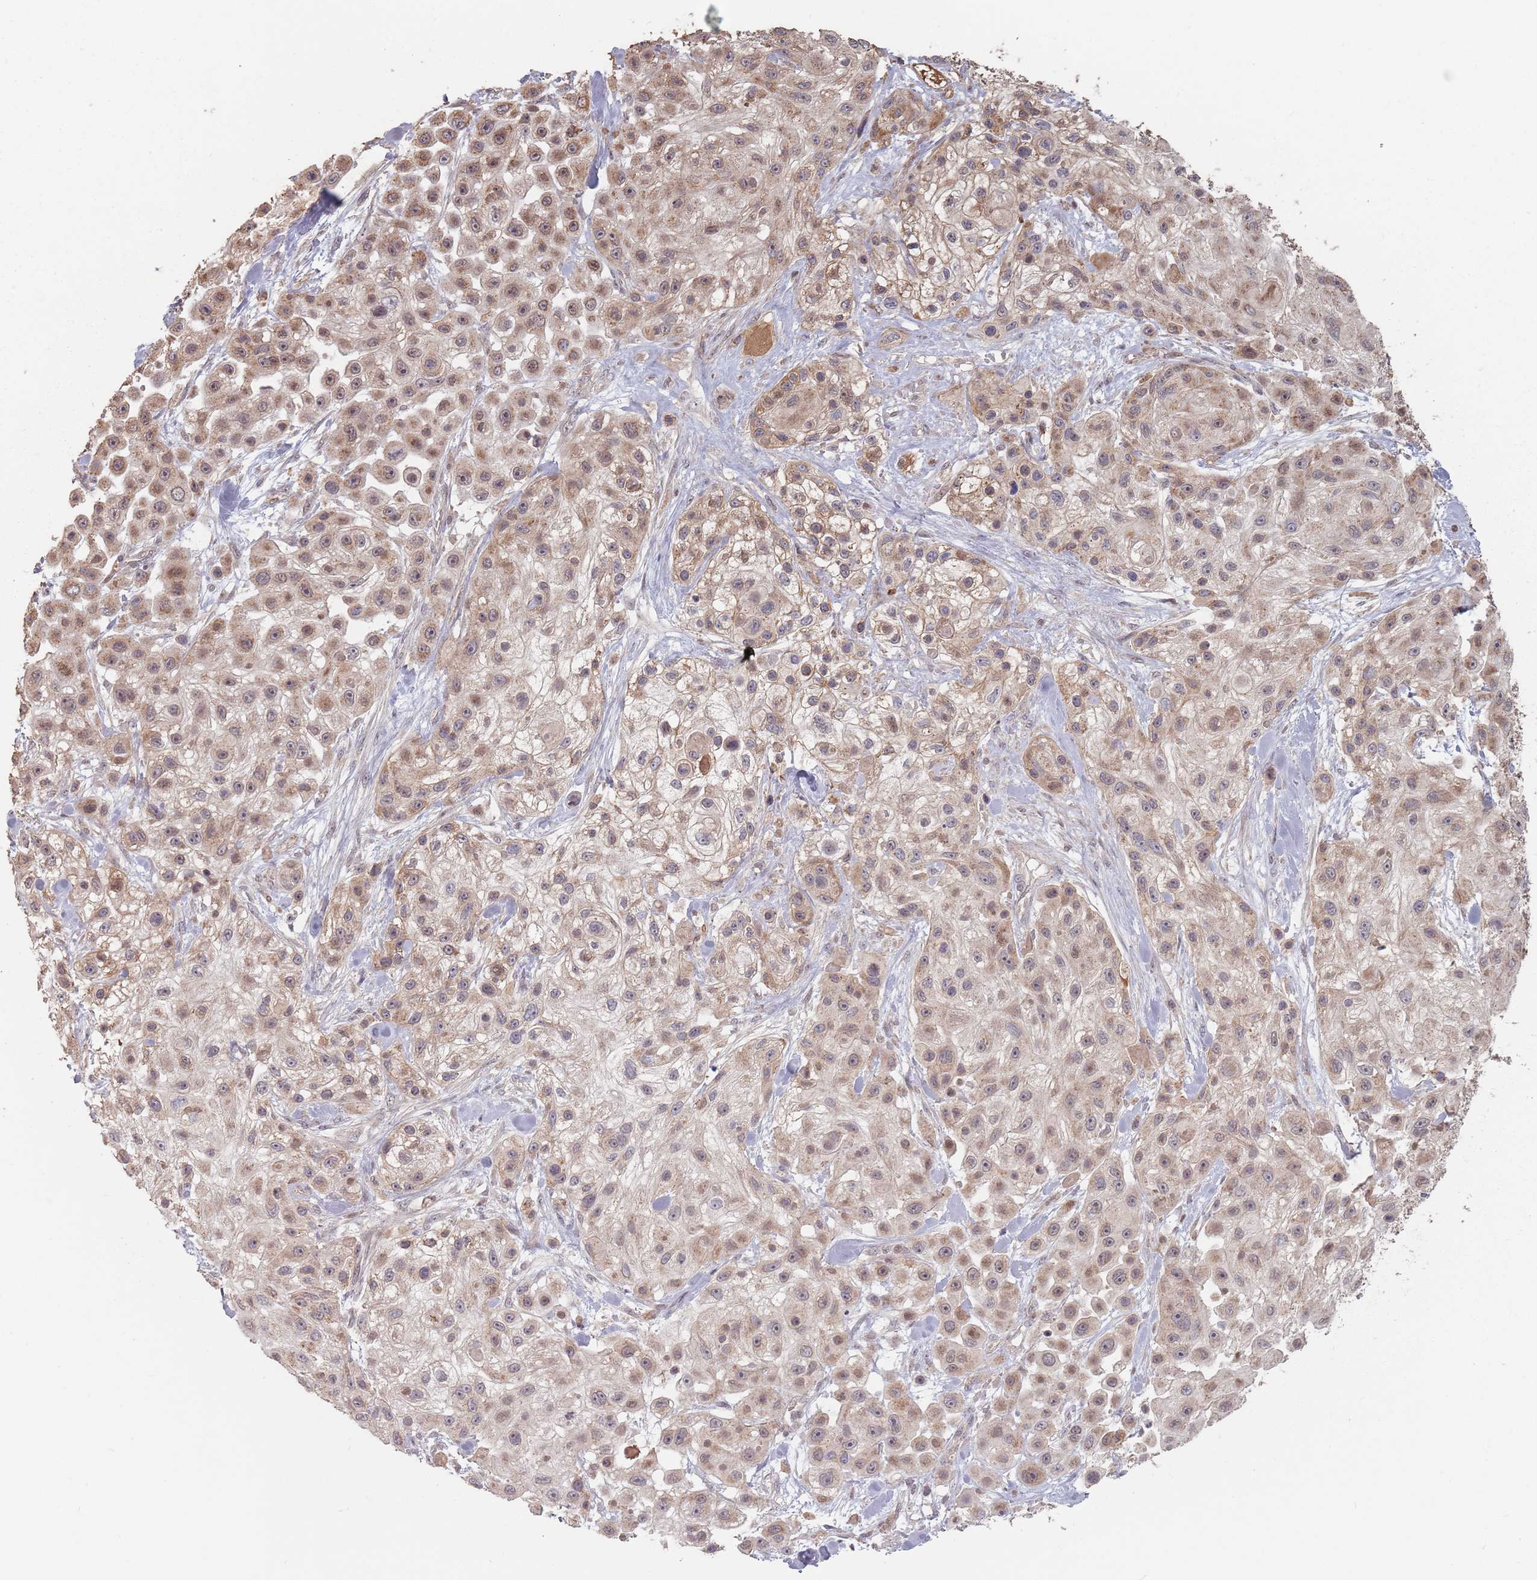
{"staining": {"intensity": "moderate", "quantity": ">75%", "location": "cytoplasmic/membranous,nuclear"}, "tissue": "skin cancer", "cell_type": "Tumor cells", "image_type": "cancer", "snomed": [{"axis": "morphology", "description": "Squamous cell carcinoma, NOS"}, {"axis": "topography", "description": "Skin"}], "caption": "IHC image of squamous cell carcinoma (skin) stained for a protein (brown), which reveals medium levels of moderate cytoplasmic/membranous and nuclear positivity in approximately >75% of tumor cells.", "gene": "VPS52", "patient": {"sex": "male", "age": 67}}